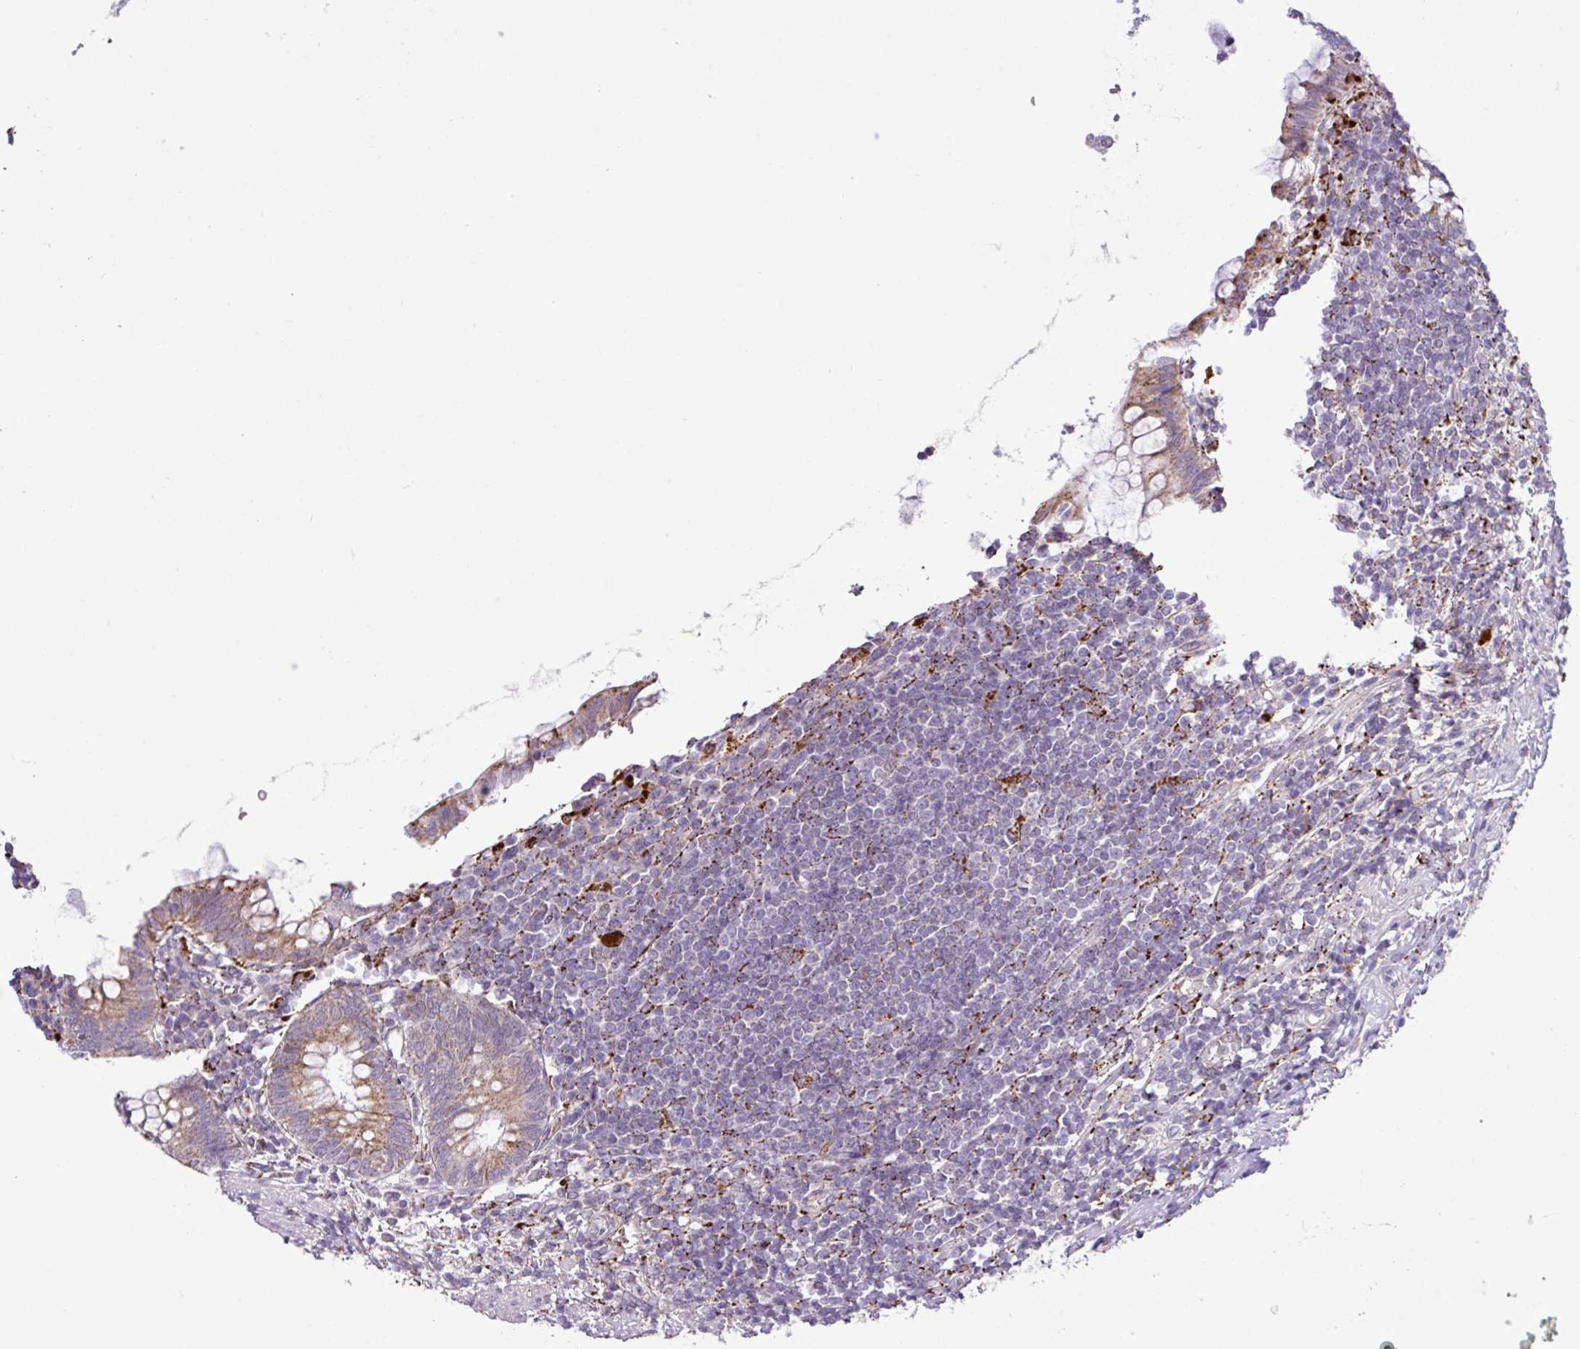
{"staining": {"intensity": "moderate", "quantity": ">75%", "location": "cytoplasmic/membranous"}, "tissue": "appendix", "cell_type": "Glandular cells", "image_type": "normal", "snomed": [{"axis": "morphology", "description": "Normal tissue, NOS"}, {"axis": "topography", "description": "Appendix"}], "caption": "IHC staining of normal appendix, which exhibits medium levels of moderate cytoplasmic/membranous expression in about >75% of glandular cells indicating moderate cytoplasmic/membranous protein expression. The staining was performed using DAB (brown) for protein detection and nuclei were counterstained in hematoxylin (blue).", "gene": "SGPP1", "patient": {"sex": "male", "age": 83}}